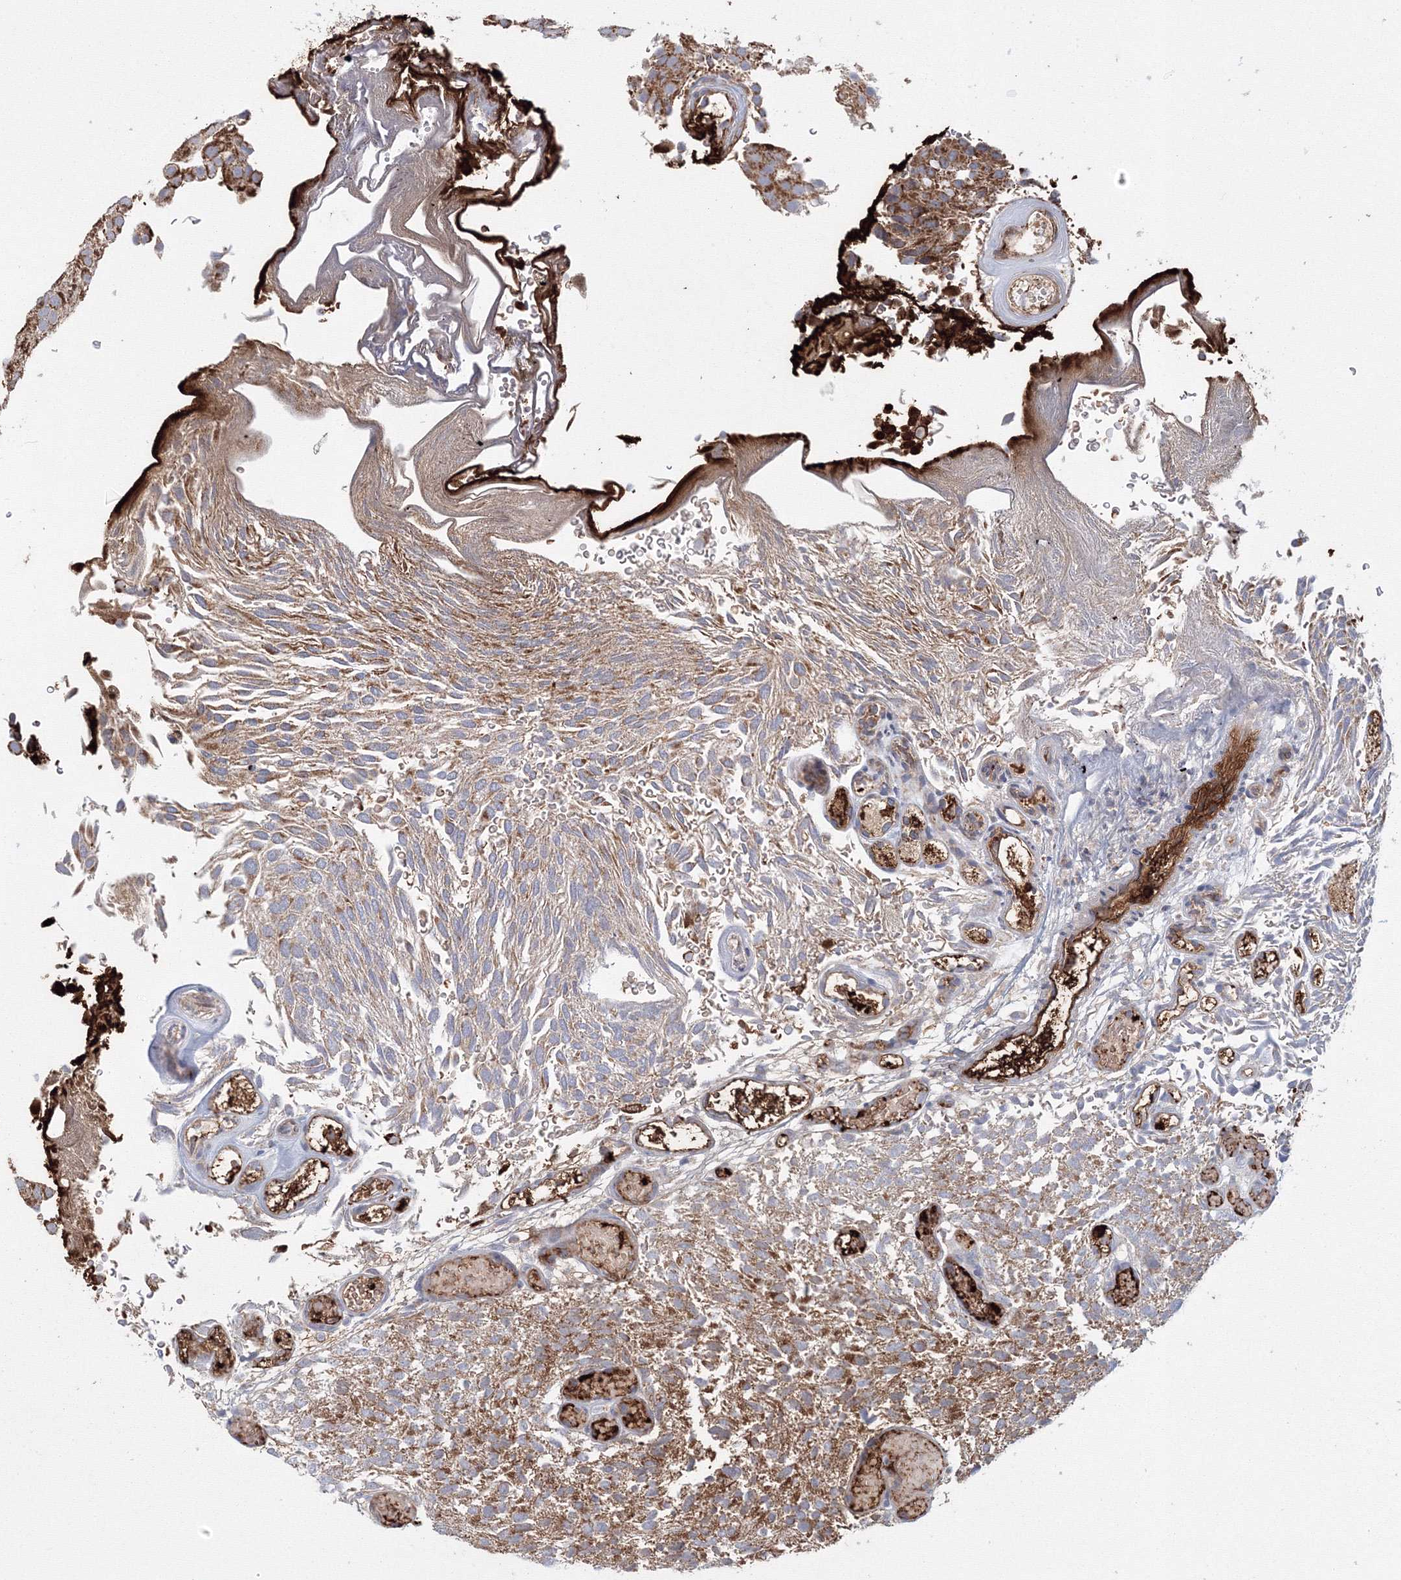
{"staining": {"intensity": "strong", "quantity": "25%-75%", "location": "cytoplasmic/membranous"}, "tissue": "urothelial cancer", "cell_type": "Tumor cells", "image_type": "cancer", "snomed": [{"axis": "morphology", "description": "Urothelial carcinoma, Low grade"}, {"axis": "topography", "description": "Urinary bladder"}], "caption": "This micrograph reveals urothelial carcinoma (low-grade) stained with immunohistochemistry (IHC) to label a protein in brown. The cytoplasmic/membranous of tumor cells show strong positivity for the protein. Nuclei are counter-stained blue.", "gene": "GRPEL1", "patient": {"sex": "male", "age": 78}}